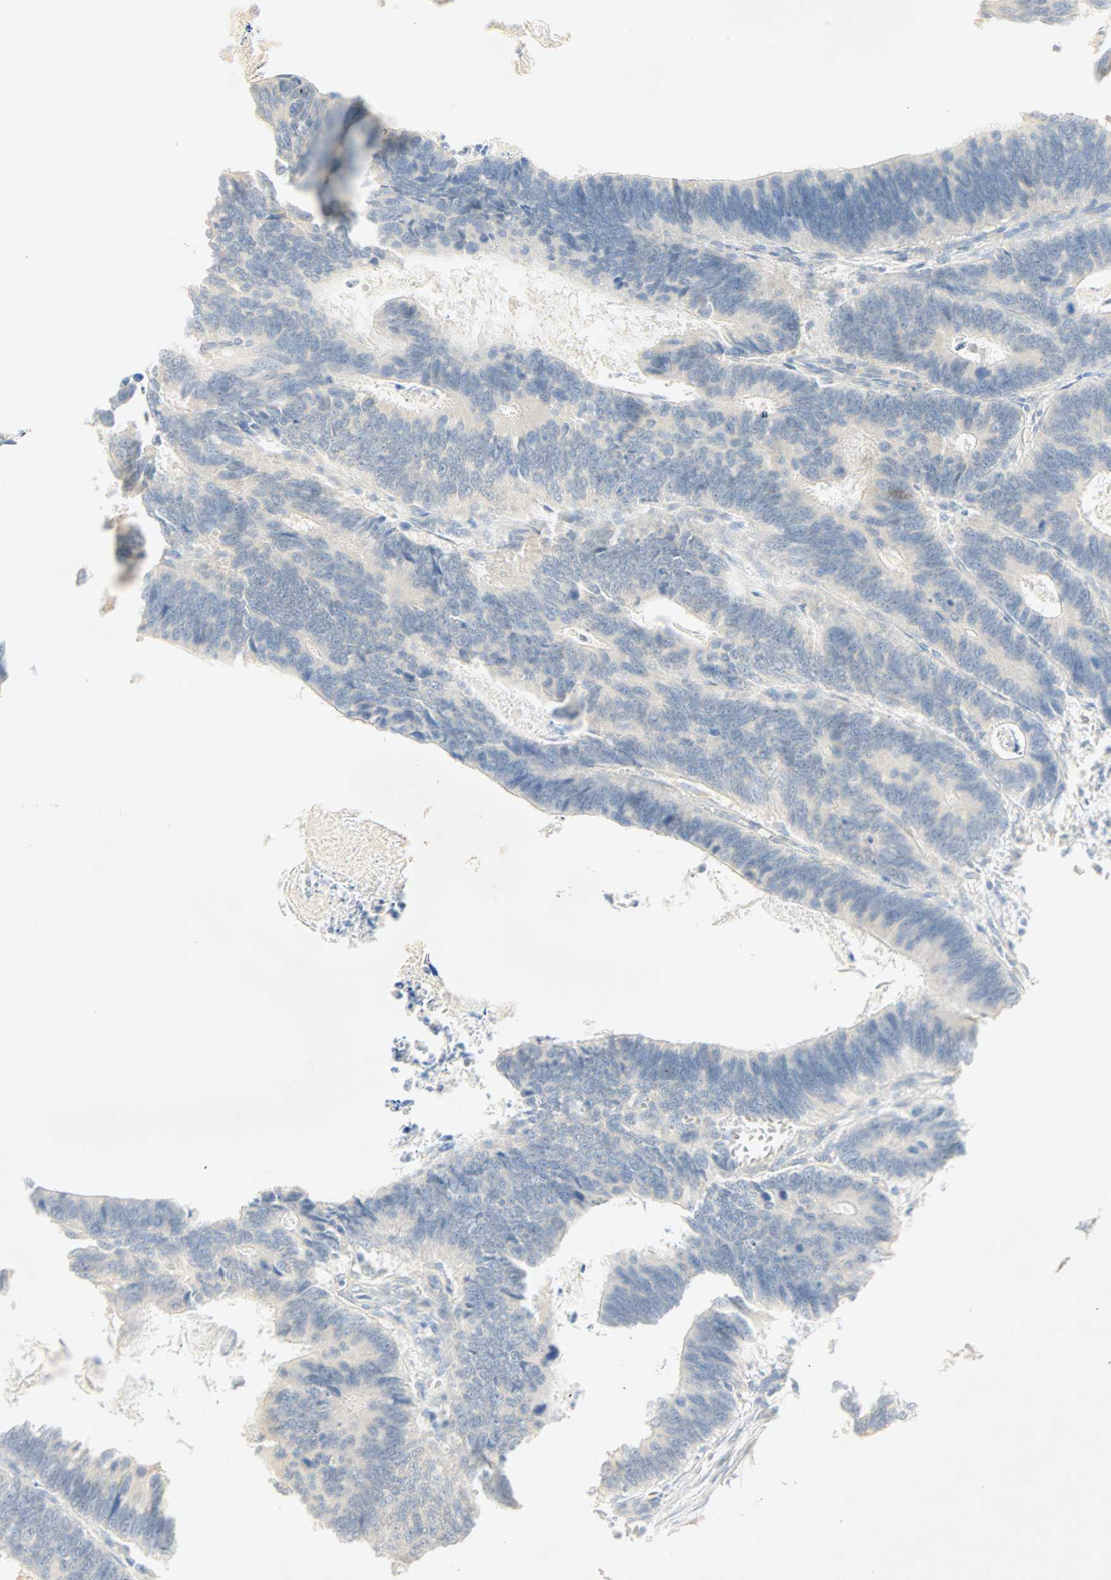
{"staining": {"intensity": "negative", "quantity": "none", "location": "none"}, "tissue": "colorectal cancer", "cell_type": "Tumor cells", "image_type": "cancer", "snomed": [{"axis": "morphology", "description": "Adenocarcinoma, NOS"}, {"axis": "topography", "description": "Colon"}], "caption": "IHC of colorectal cancer displays no staining in tumor cells.", "gene": "SELENBP1", "patient": {"sex": "male", "age": 72}}